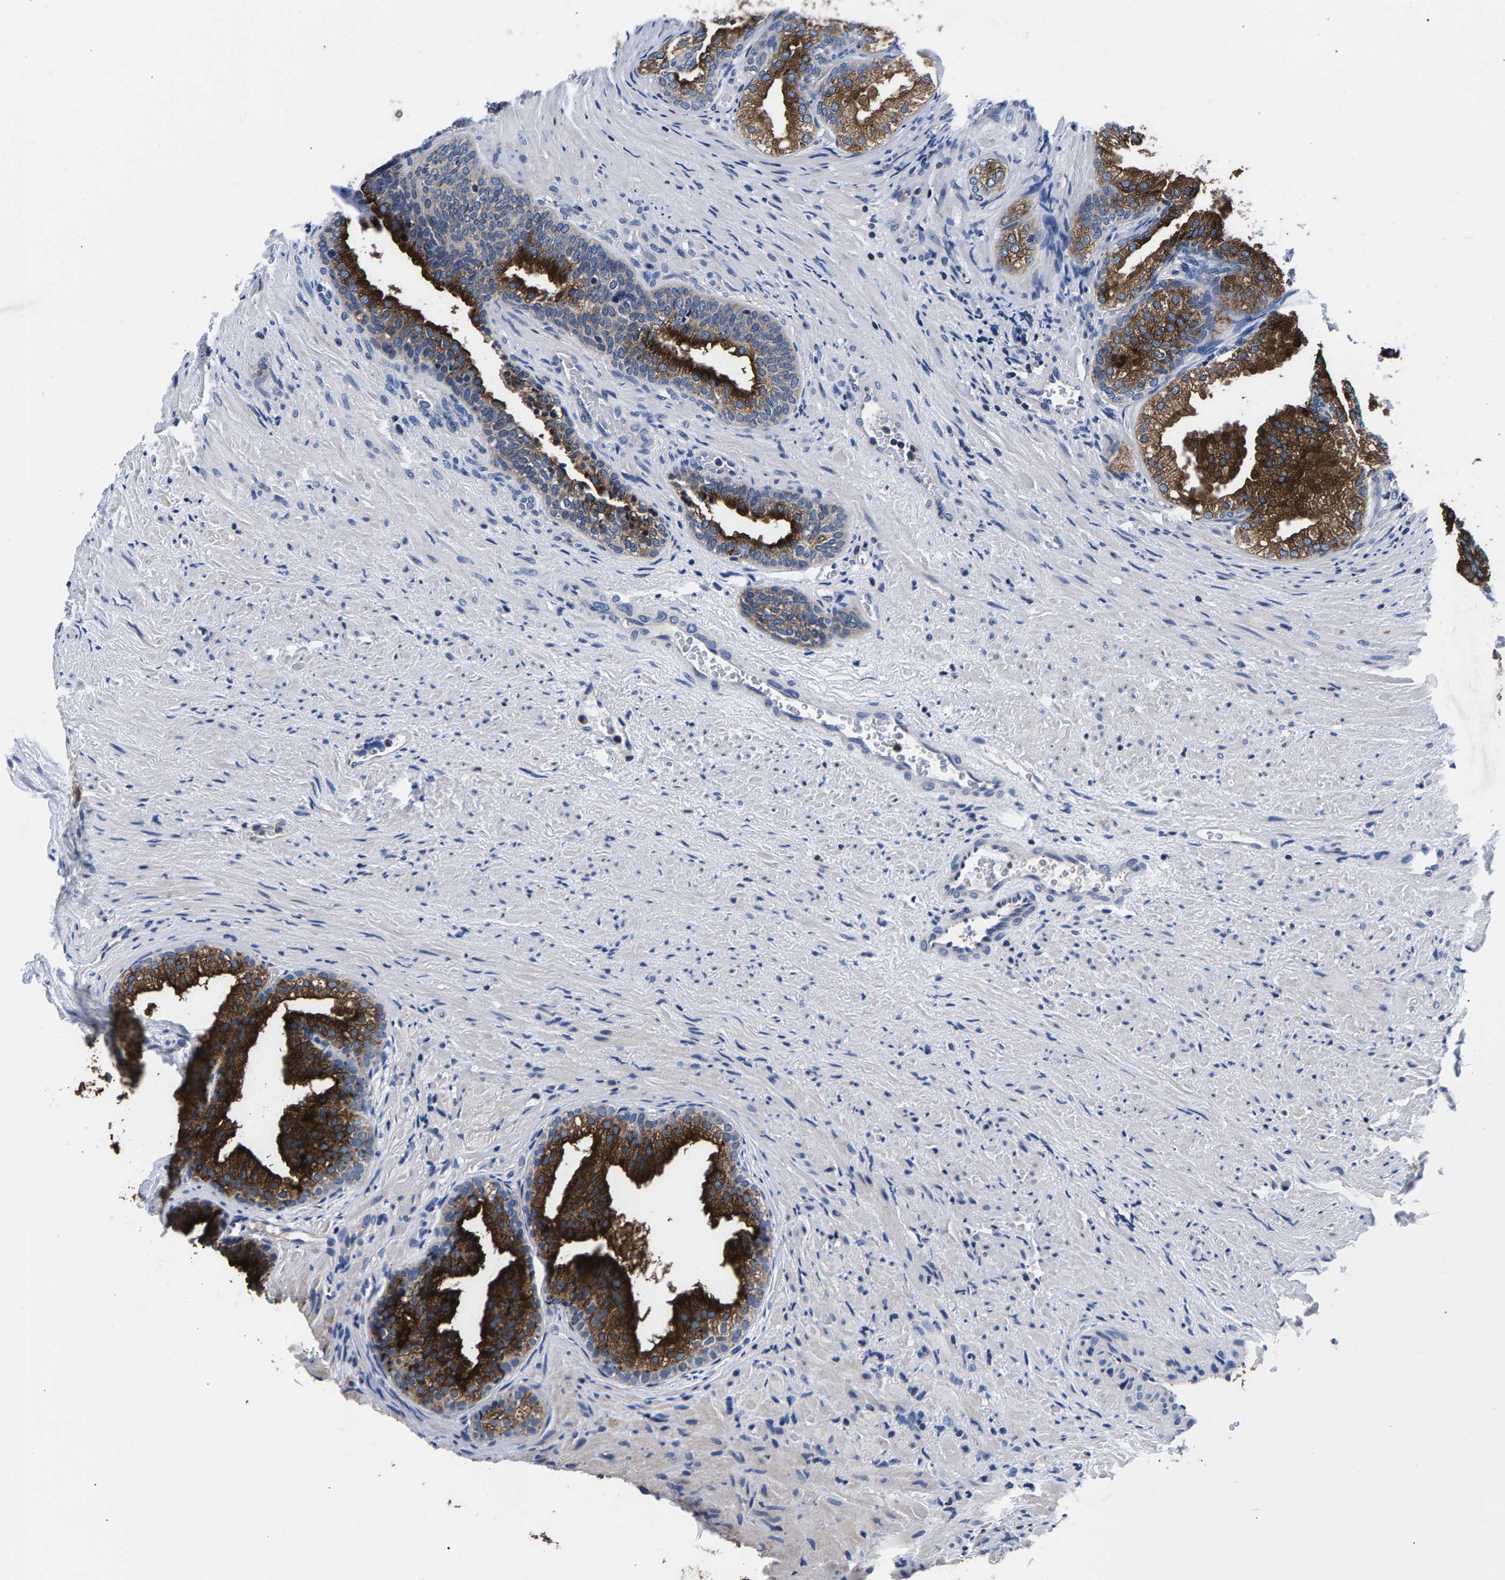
{"staining": {"intensity": "strong", "quantity": ">75%", "location": "cytoplasmic/membranous"}, "tissue": "prostate", "cell_type": "Glandular cells", "image_type": "normal", "snomed": [{"axis": "morphology", "description": "Normal tissue, NOS"}, {"axis": "topography", "description": "Prostate"}], "caption": "Human prostate stained for a protein (brown) displays strong cytoplasmic/membranous positive positivity in about >75% of glandular cells.", "gene": "PHF24", "patient": {"sex": "male", "age": 76}}